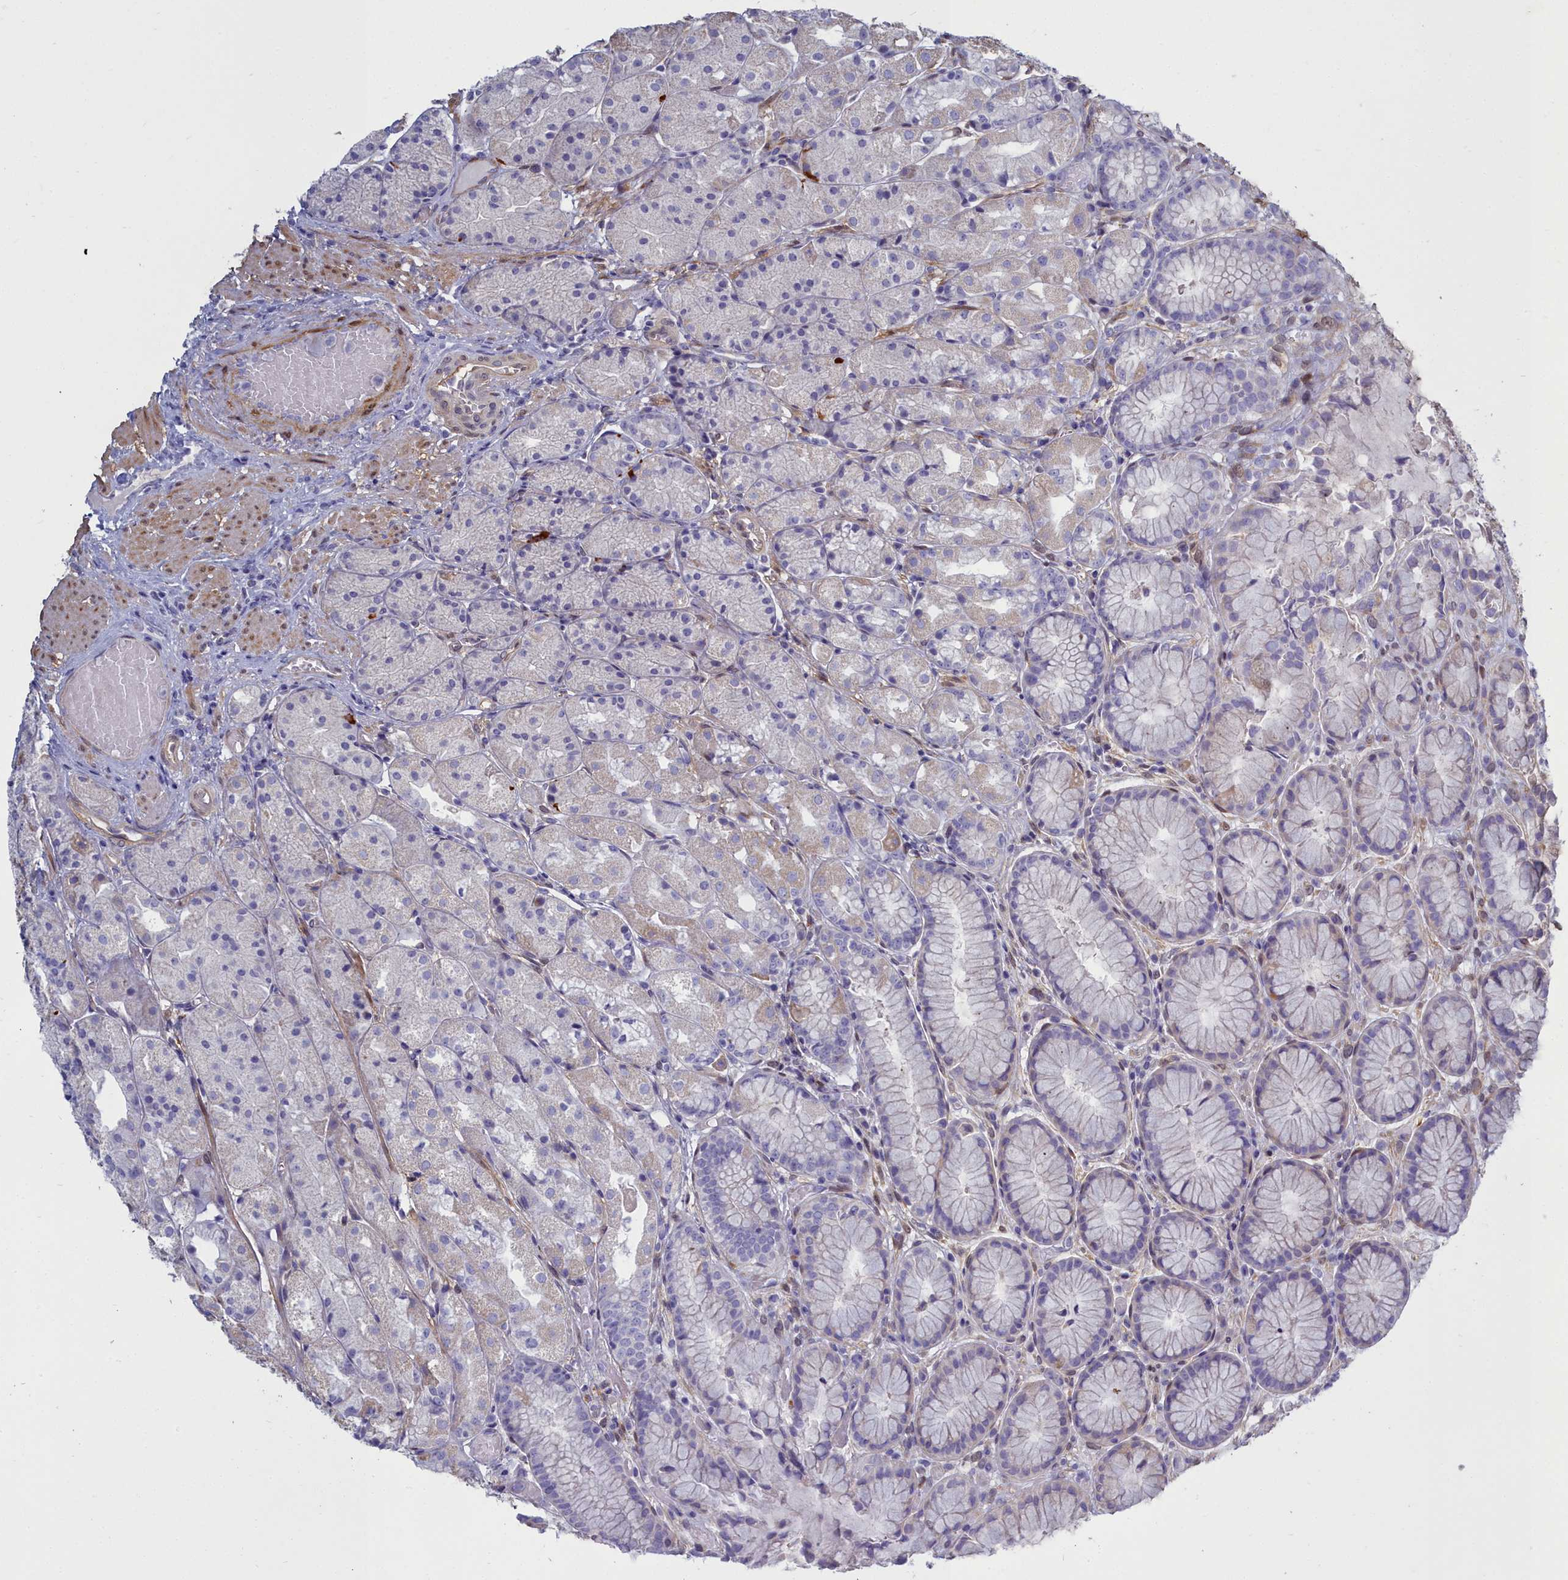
{"staining": {"intensity": "weak", "quantity": "<25%", "location": "cytoplasmic/membranous"}, "tissue": "stomach", "cell_type": "Glandular cells", "image_type": "normal", "snomed": [{"axis": "morphology", "description": "Normal tissue, NOS"}, {"axis": "topography", "description": "Stomach, upper"}], "caption": "Immunohistochemistry (IHC) photomicrograph of unremarkable stomach: human stomach stained with DAB demonstrates no significant protein positivity in glandular cells.", "gene": "PPP1R14A", "patient": {"sex": "male", "age": 72}}